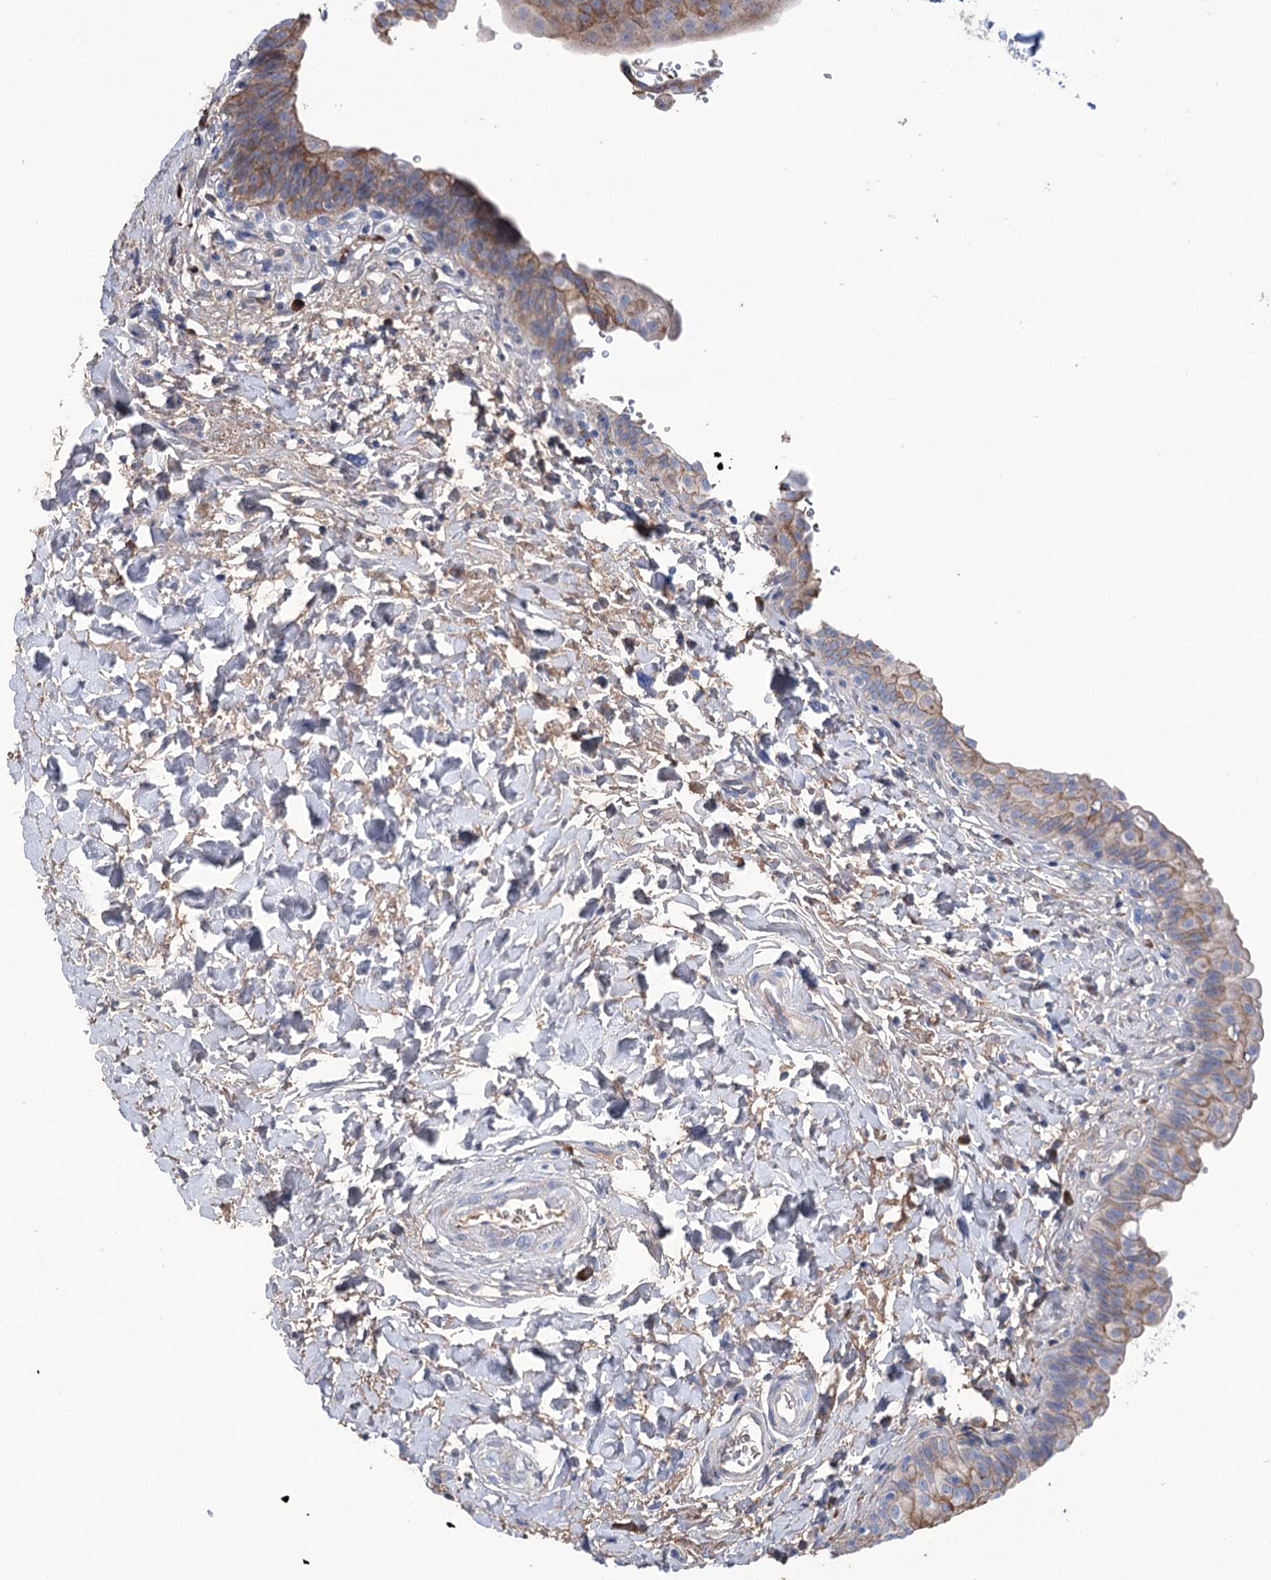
{"staining": {"intensity": "moderate", "quantity": "<25%", "location": "cytoplasmic/membranous"}, "tissue": "urinary bladder", "cell_type": "Urothelial cells", "image_type": "normal", "snomed": [{"axis": "morphology", "description": "Normal tissue, NOS"}, {"axis": "topography", "description": "Urinary bladder"}], "caption": "Immunohistochemistry histopathology image of normal urinary bladder: urinary bladder stained using immunohistochemistry displays low levels of moderate protein expression localized specifically in the cytoplasmic/membranous of urothelial cells, appearing as a cytoplasmic/membranous brown color.", "gene": "CEP164", "patient": {"sex": "male", "age": 83}}